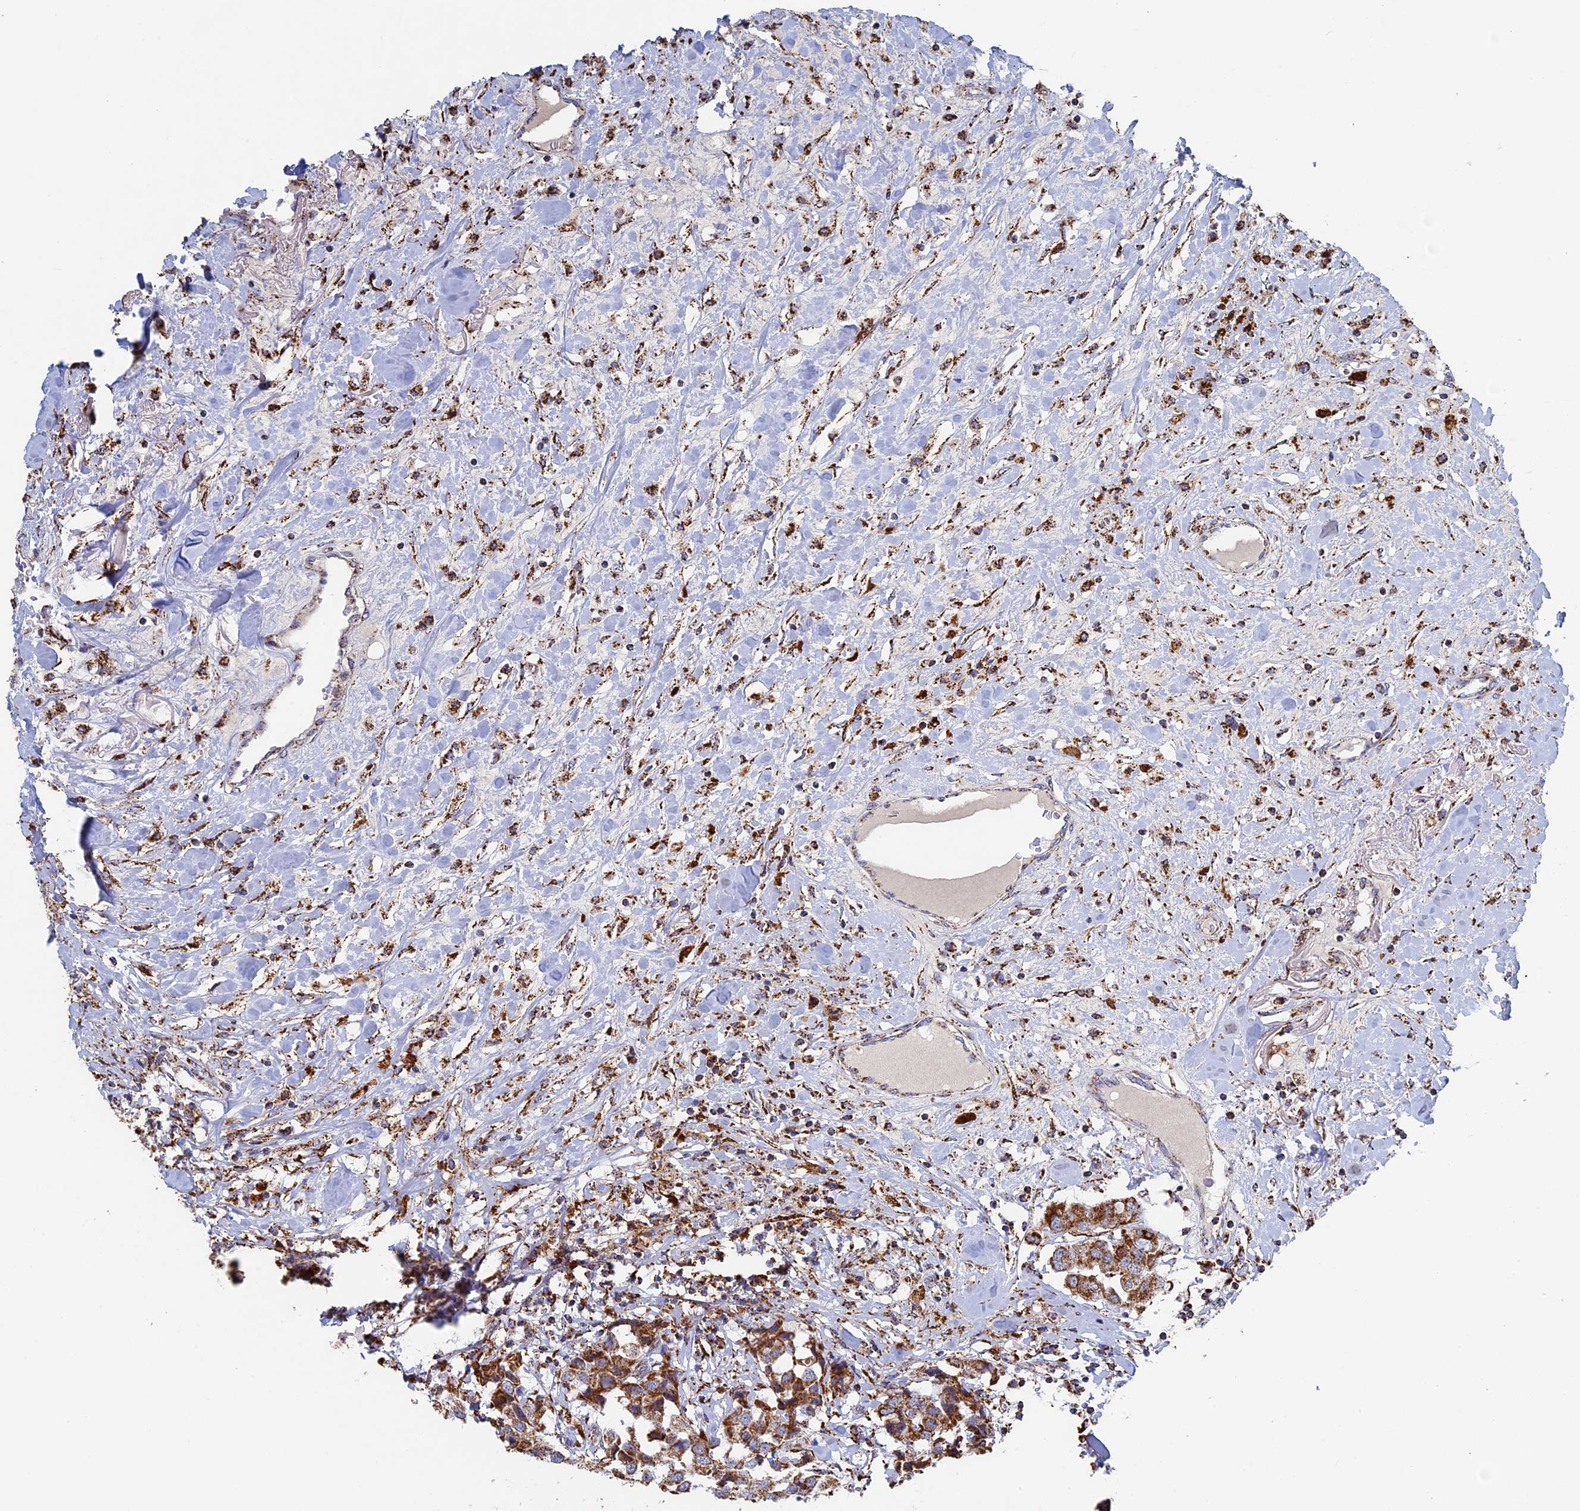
{"staining": {"intensity": "moderate", "quantity": ">75%", "location": "cytoplasmic/membranous"}, "tissue": "breast cancer", "cell_type": "Tumor cells", "image_type": "cancer", "snomed": [{"axis": "morphology", "description": "Duct carcinoma"}, {"axis": "topography", "description": "Breast"}], "caption": "Immunohistochemistry micrograph of neoplastic tissue: breast cancer stained using immunohistochemistry exhibits medium levels of moderate protein expression localized specifically in the cytoplasmic/membranous of tumor cells, appearing as a cytoplasmic/membranous brown color.", "gene": "SEC24D", "patient": {"sex": "female", "age": 80}}